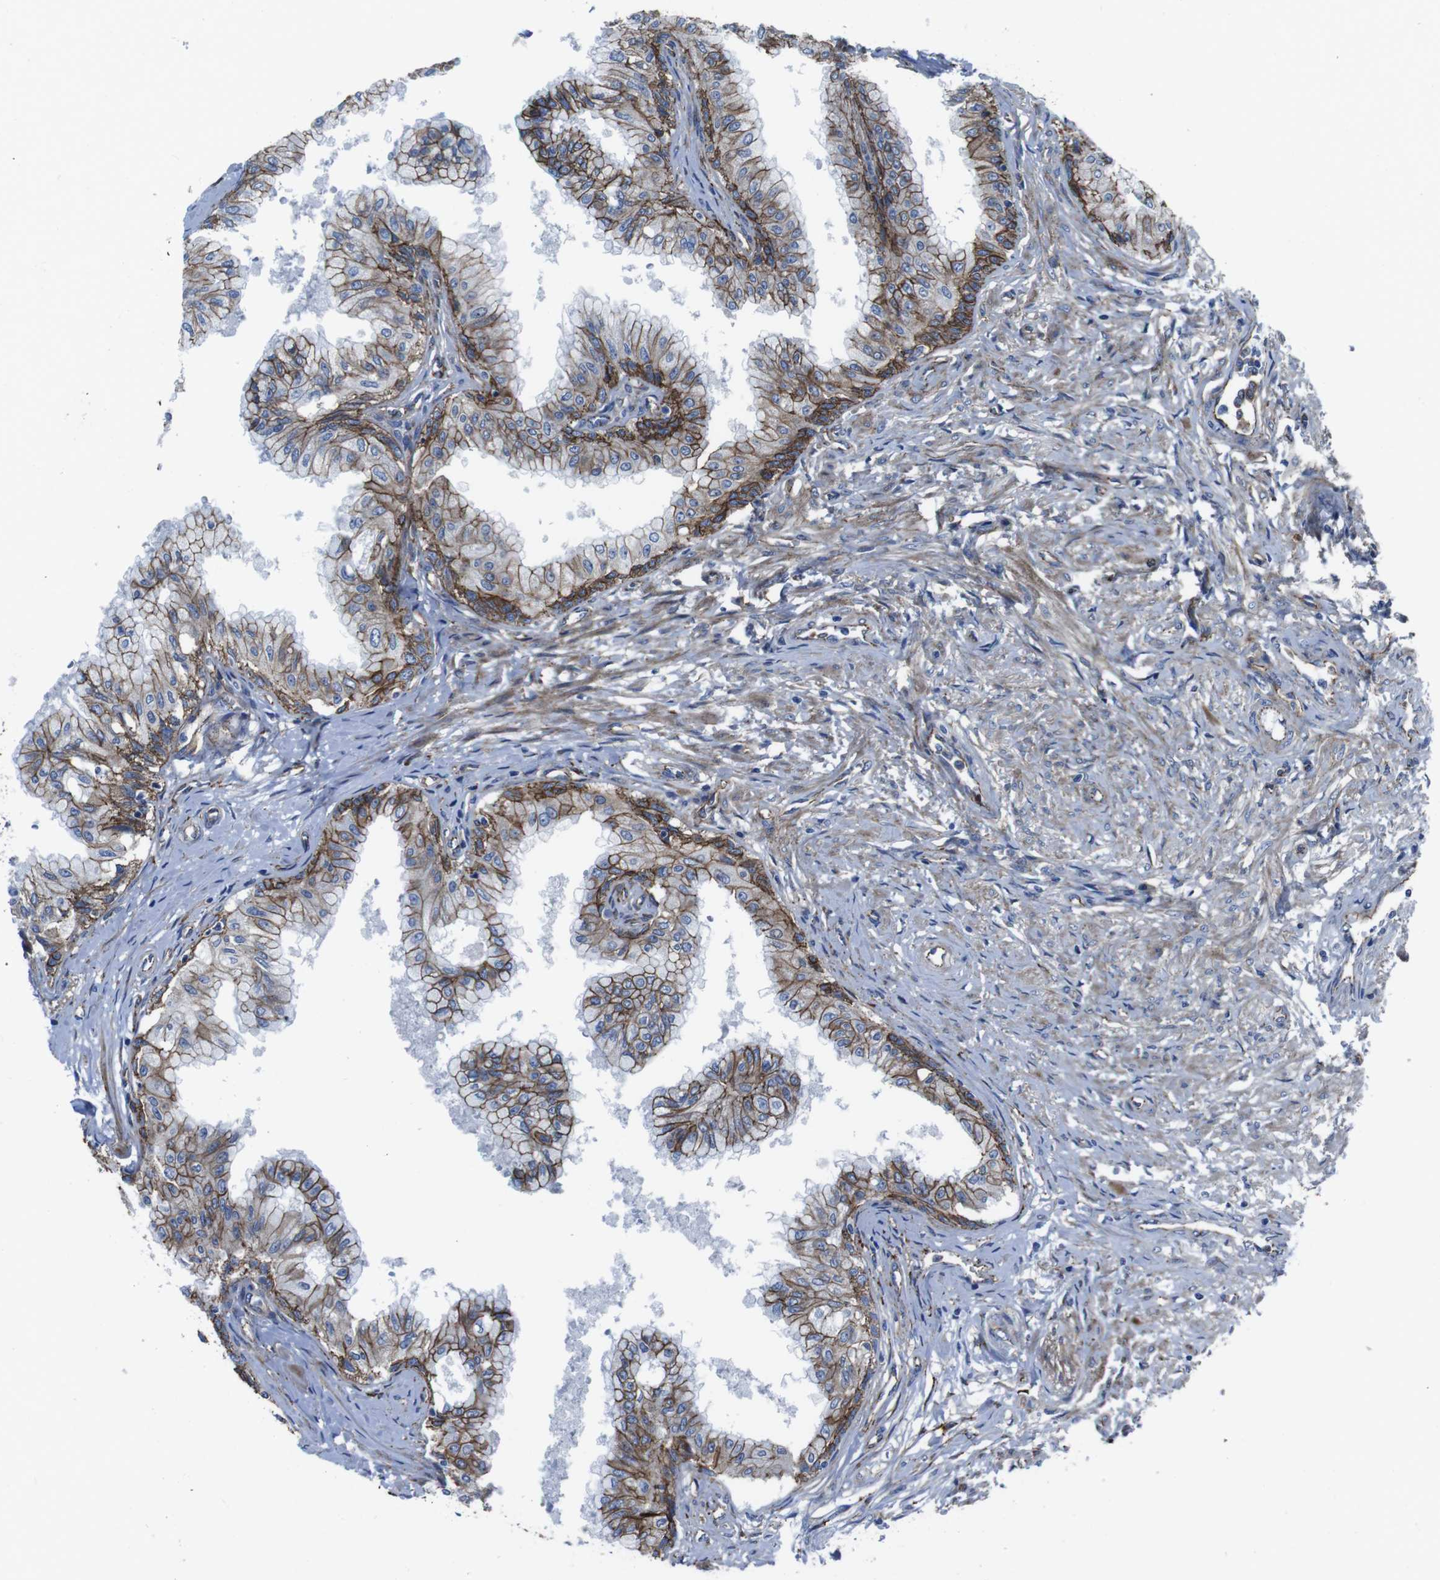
{"staining": {"intensity": "strong", "quantity": ">75%", "location": "cytoplasmic/membranous"}, "tissue": "prostate", "cell_type": "Glandular cells", "image_type": "normal", "snomed": [{"axis": "morphology", "description": "Normal tissue, NOS"}, {"axis": "topography", "description": "Prostate"}, {"axis": "topography", "description": "Seminal veicle"}], "caption": "Immunohistochemical staining of normal human prostate exhibits >75% levels of strong cytoplasmic/membranous protein positivity in approximately >75% of glandular cells.", "gene": "NUMB", "patient": {"sex": "male", "age": 60}}